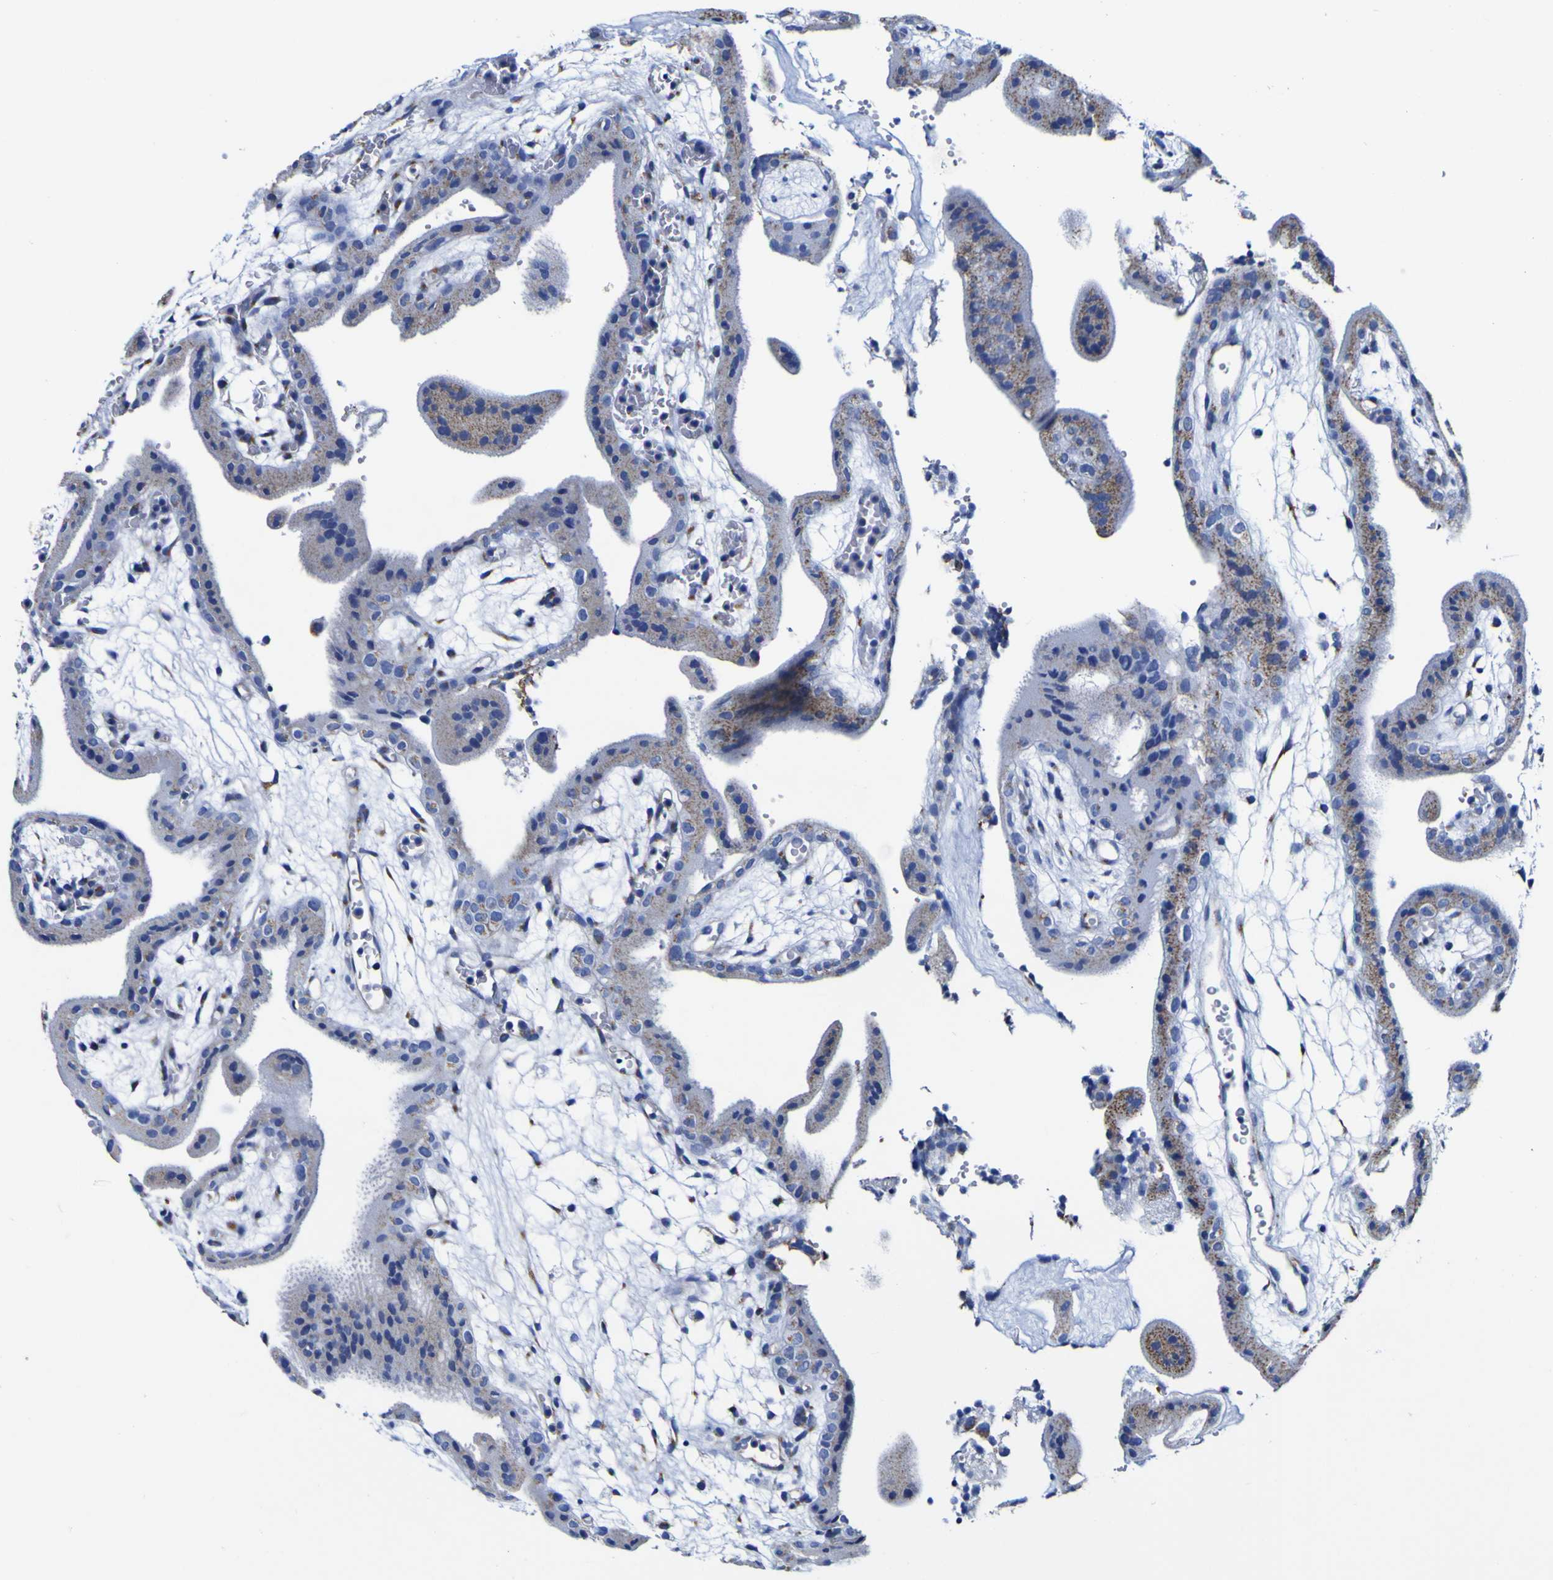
{"staining": {"intensity": "weak", "quantity": ">75%", "location": "cytoplasmic/membranous"}, "tissue": "placenta", "cell_type": "Decidual cells", "image_type": "normal", "snomed": [{"axis": "morphology", "description": "Normal tissue, NOS"}, {"axis": "topography", "description": "Placenta"}], "caption": "DAB (3,3'-diaminobenzidine) immunohistochemical staining of unremarkable human placenta reveals weak cytoplasmic/membranous protein expression in approximately >75% of decidual cells.", "gene": "GOLM1", "patient": {"sex": "female", "age": 18}}